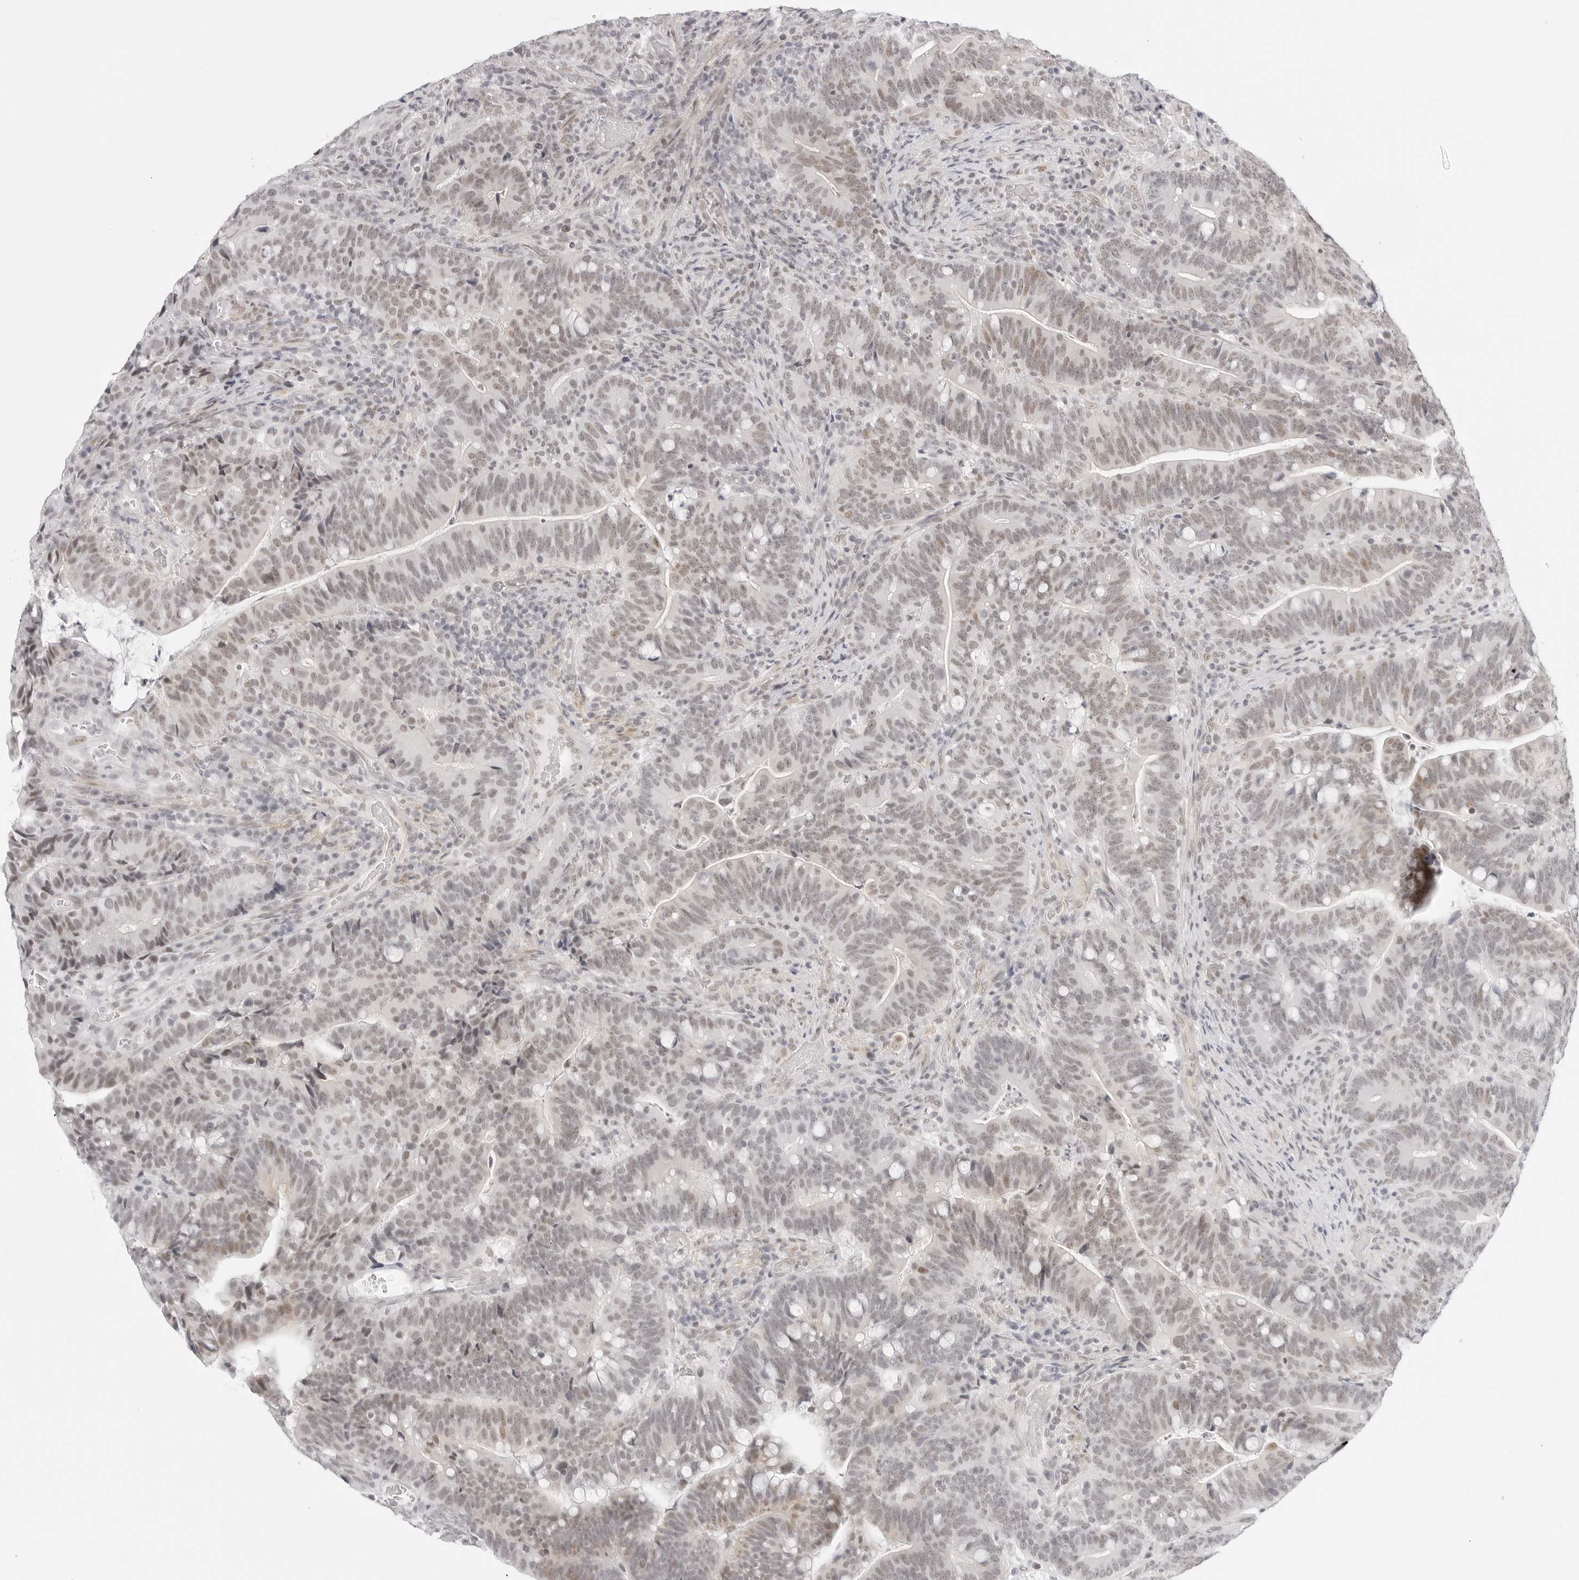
{"staining": {"intensity": "weak", "quantity": "25%-75%", "location": "nuclear"}, "tissue": "colorectal cancer", "cell_type": "Tumor cells", "image_type": "cancer", "snomed": [{"axis": "morphology", "description": "Adenocarcinoma, NOS"}, {"axis": "topography", "description": "Colon"}], "caption": "This is a photomicrograph of IHC staining of colorectal cancer, which shows weak positivity in the nuclear of tumor cells.", "gene": "TCIM", "patient": {"sex": "female", "age": 66}}